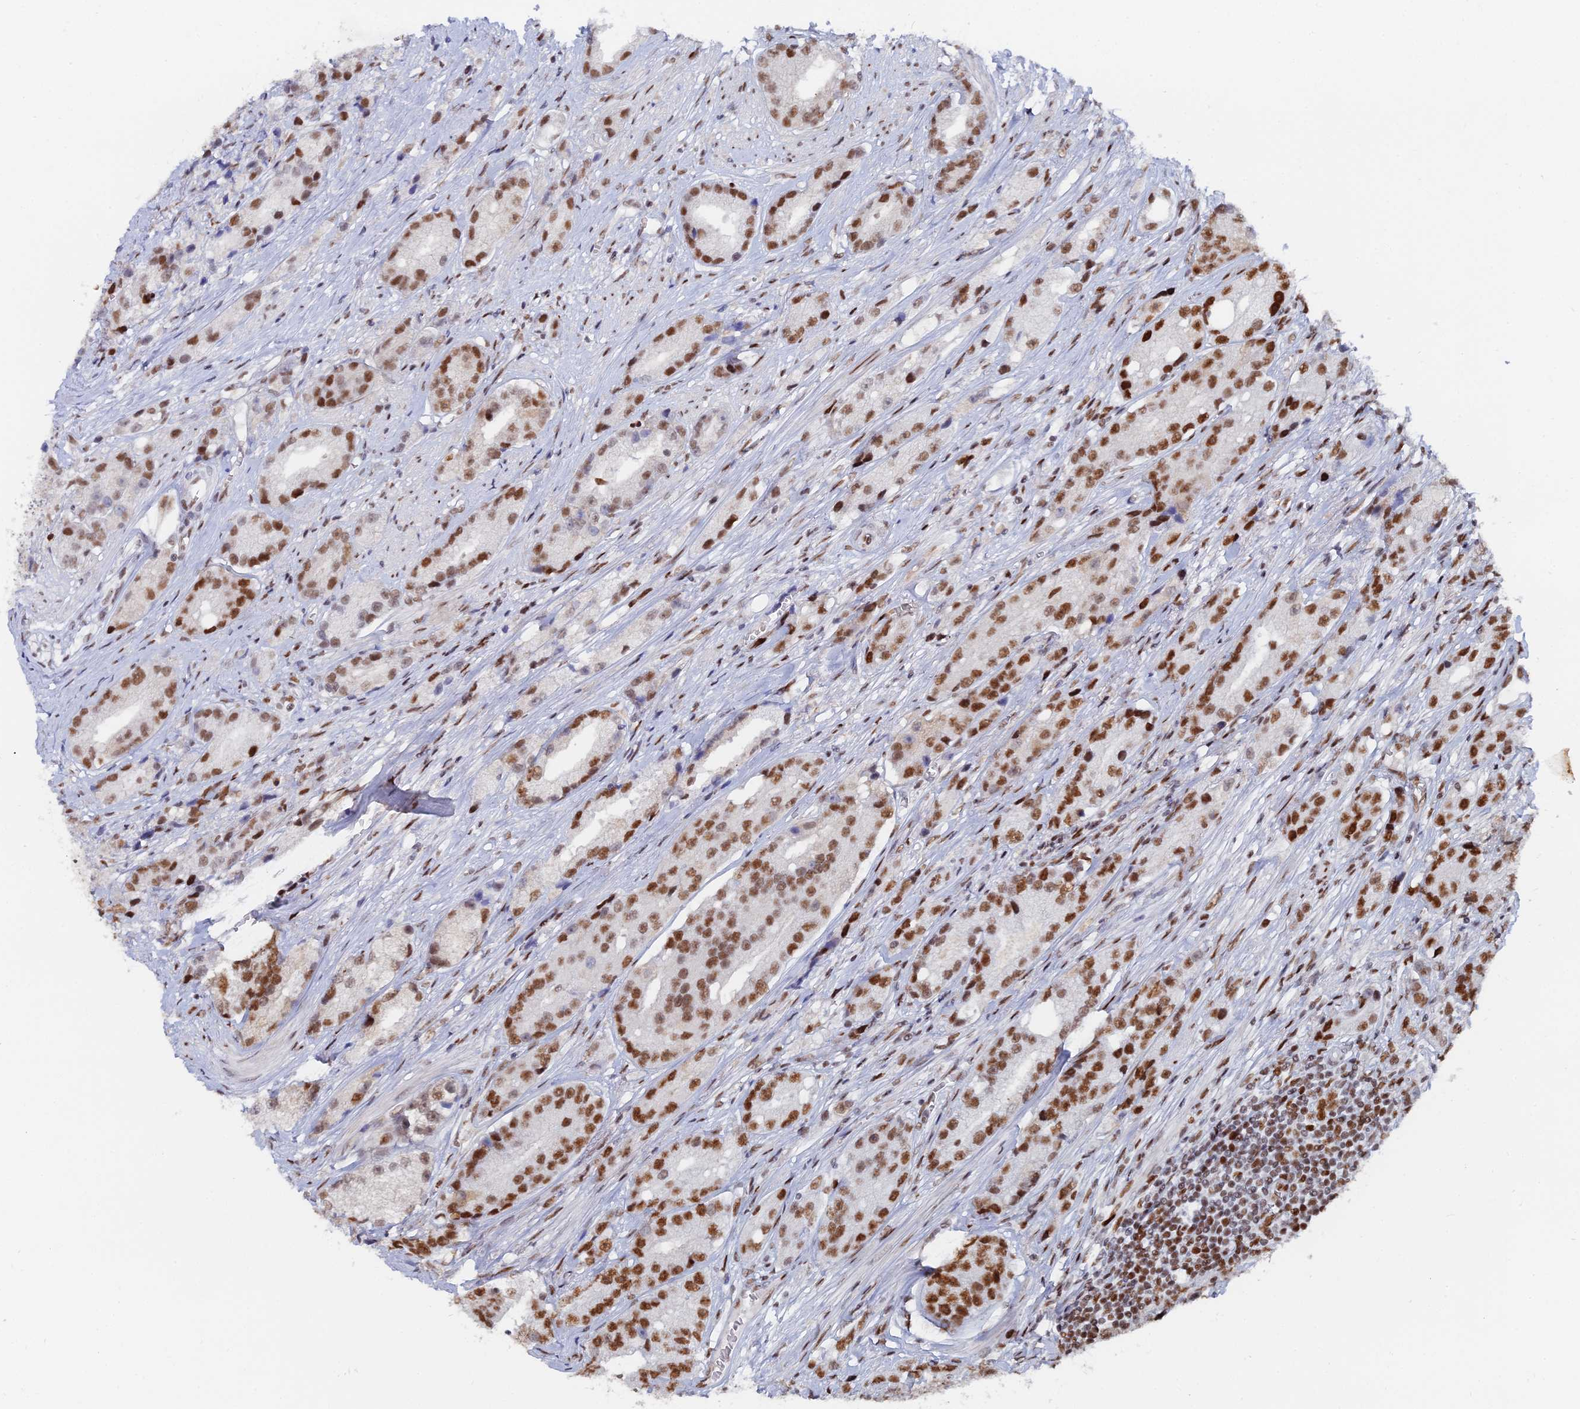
{"staining": {"intensity": "moderate", "quantity": ">75%", "location": "nuclear"}, "tissue": "prostate cancer", "cell_type": "Tumor cells", "image_type": "cancer", "snomed": [{"axis": "morphology", "description": "Adenocarcinoma, High grade"}, {"axis": "topography", "description": "Prostate"}], "caption": "An immunohistochemistry photomicrograph of neoplastic tissue is shown. Protein staining in brown shows moderate nuclear positivity in prostate cancer within tumor cells.", "gene": "GSC2", "patient": {"sex": "male", "age": 74}}